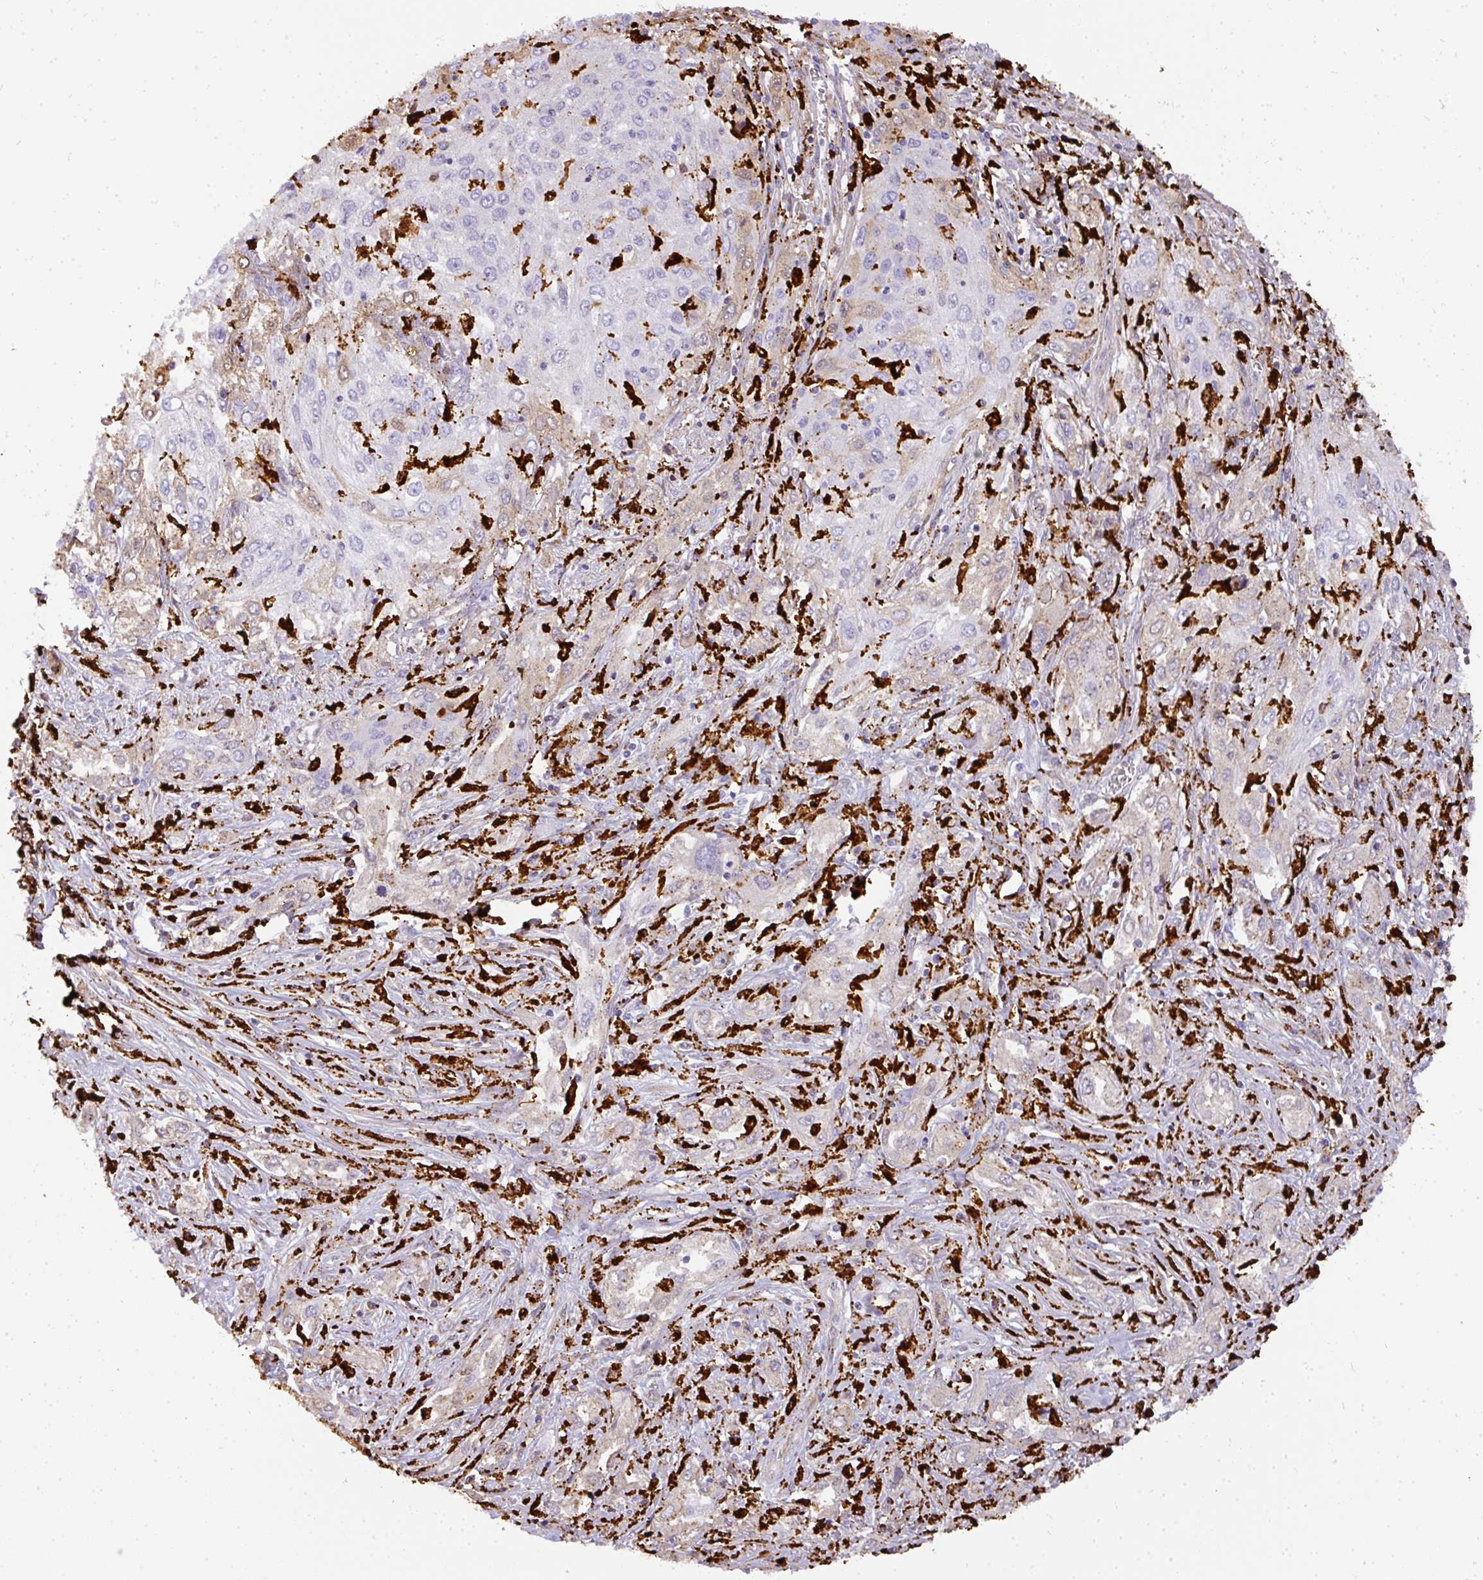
{"staining": {"intensity": "weak", "quantity": "<25%", "location": "cytoplasmic/membranous"}, "tissue": "lung cancer", "cell_type": "Tumor cells", "image_type": "cancer", "snomed": [{"axis": "morphology", "description": "Squamous cell carcinoma, NOS"}, {"axis": "topography", "description": "Lung"}], "caption": "Squamous cell carcinoma (lung) was stained to show a protein in brown. There is no significant expression in tumor cells.", "gene": "MMACHC", "patient": {"sex": "female", "age": 69}}